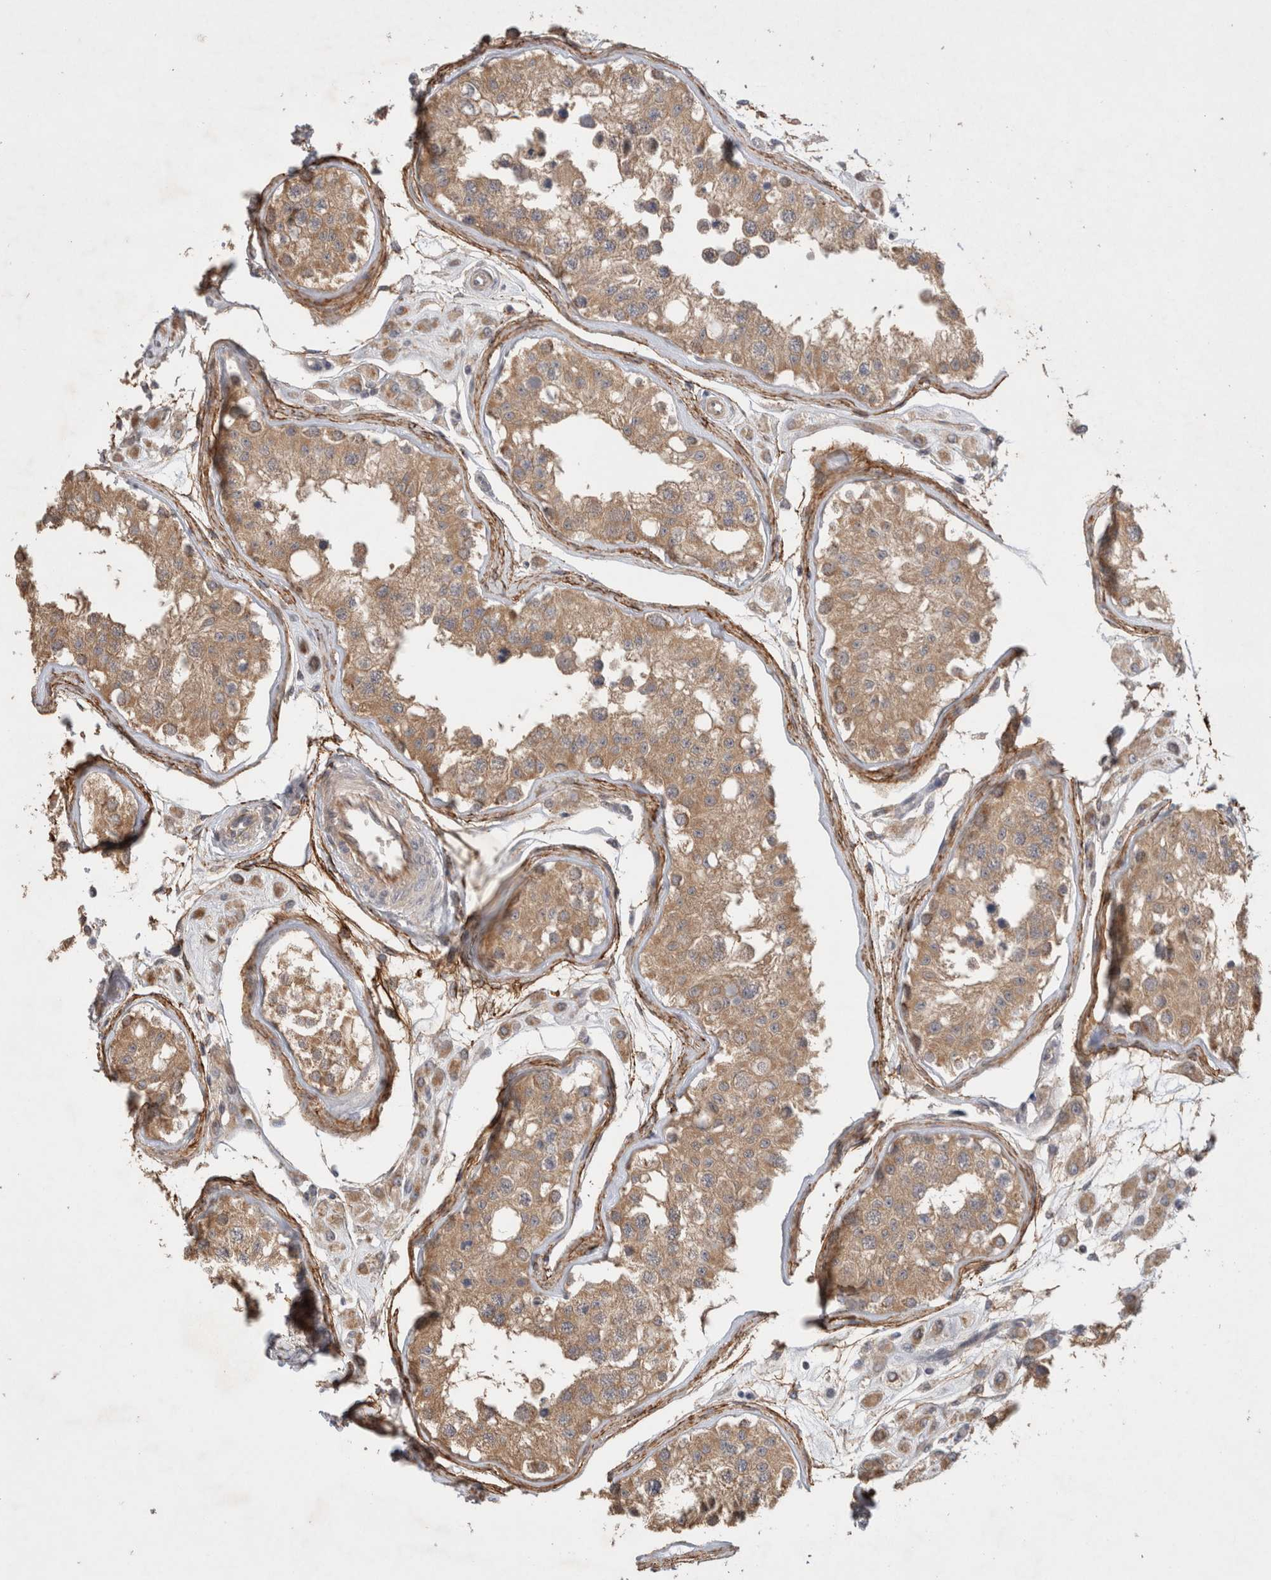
{"staining": {"intensity": "moderate", "quantity": ">75%", "location": "cytoplasmic/membranous"}, "tissue": "testis", "cell_type": "Cells in seminiferous ducts", "image_type": "normal", "snomed": [{"axis": "morphology", "description": "Normal tissue, NOS"}, {"axis": "morphology", "description": "Adenocarcinoma, metastatic, NOS"}, {"axis": "topography", "description": "Testis"}], "caption": "An image of testis stained for a protein demonstrates moderate cytoplasmic/membranous brown staining in cells in seminiferous ducts.", "gene": "GSDMB", "patient": {"sex": "male", "age": 26}}